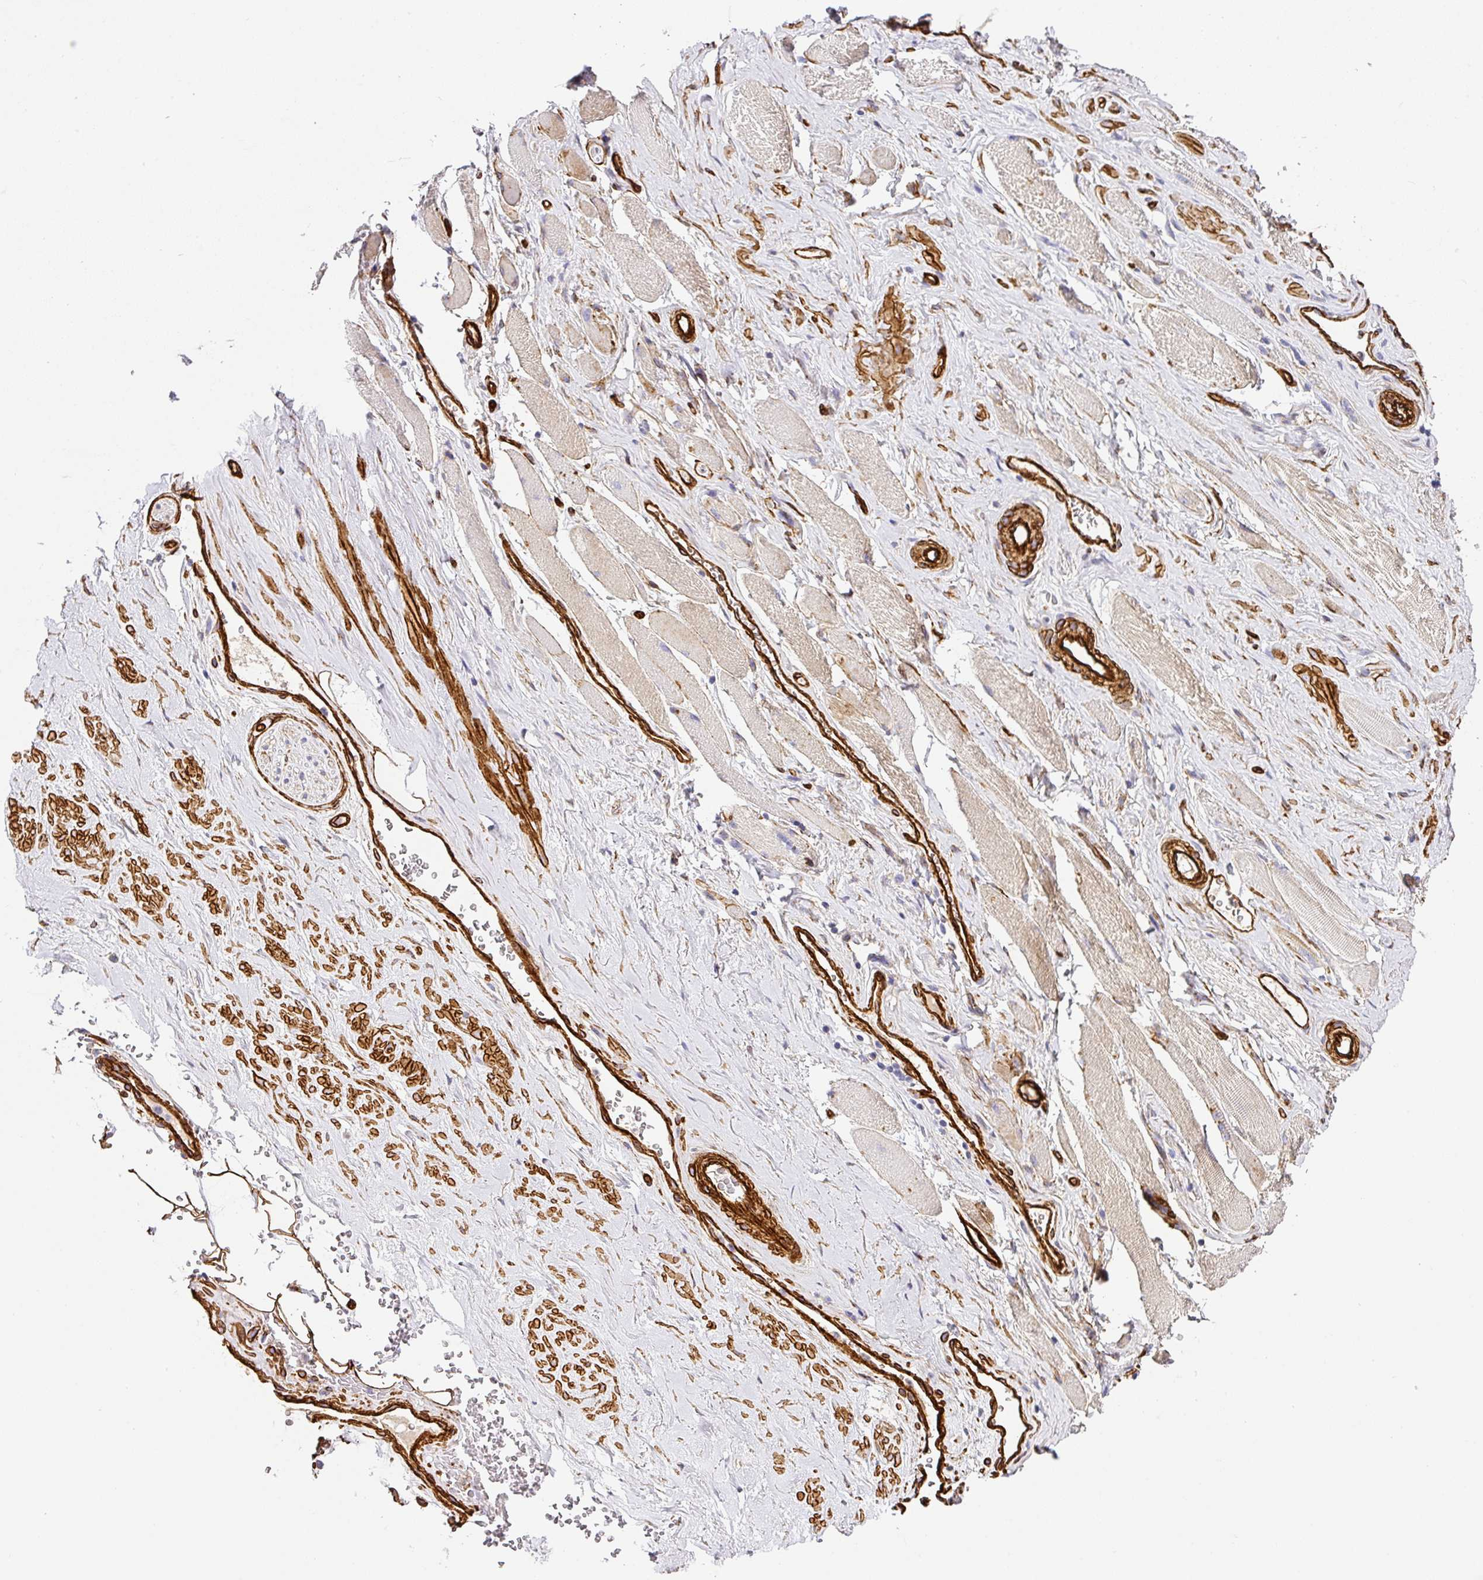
{"staining": {"intensity": "moderate", "quantity": ">75%", "location": "cytoplasmic/membranous"}, "tissue": "adipose tissue", "cell_type": "Adipocytes", "image_type": "normal", "snomed": [{"axis": "morphology", "description": "Normal tissue, NOS"}, {"axis": "topography", "description": "Prostate"}, {"axis": "topography", "description": "Peripheral nerve tissue"}], "caption": "Unremarkable adipose tissue displays moderate cytoplasmic/membranous staining in about >75% of adipocytes, visualized by immunohistochemistry.", "gene": "SLC25A17", "patient": {"sex": "male", "age": 61}}